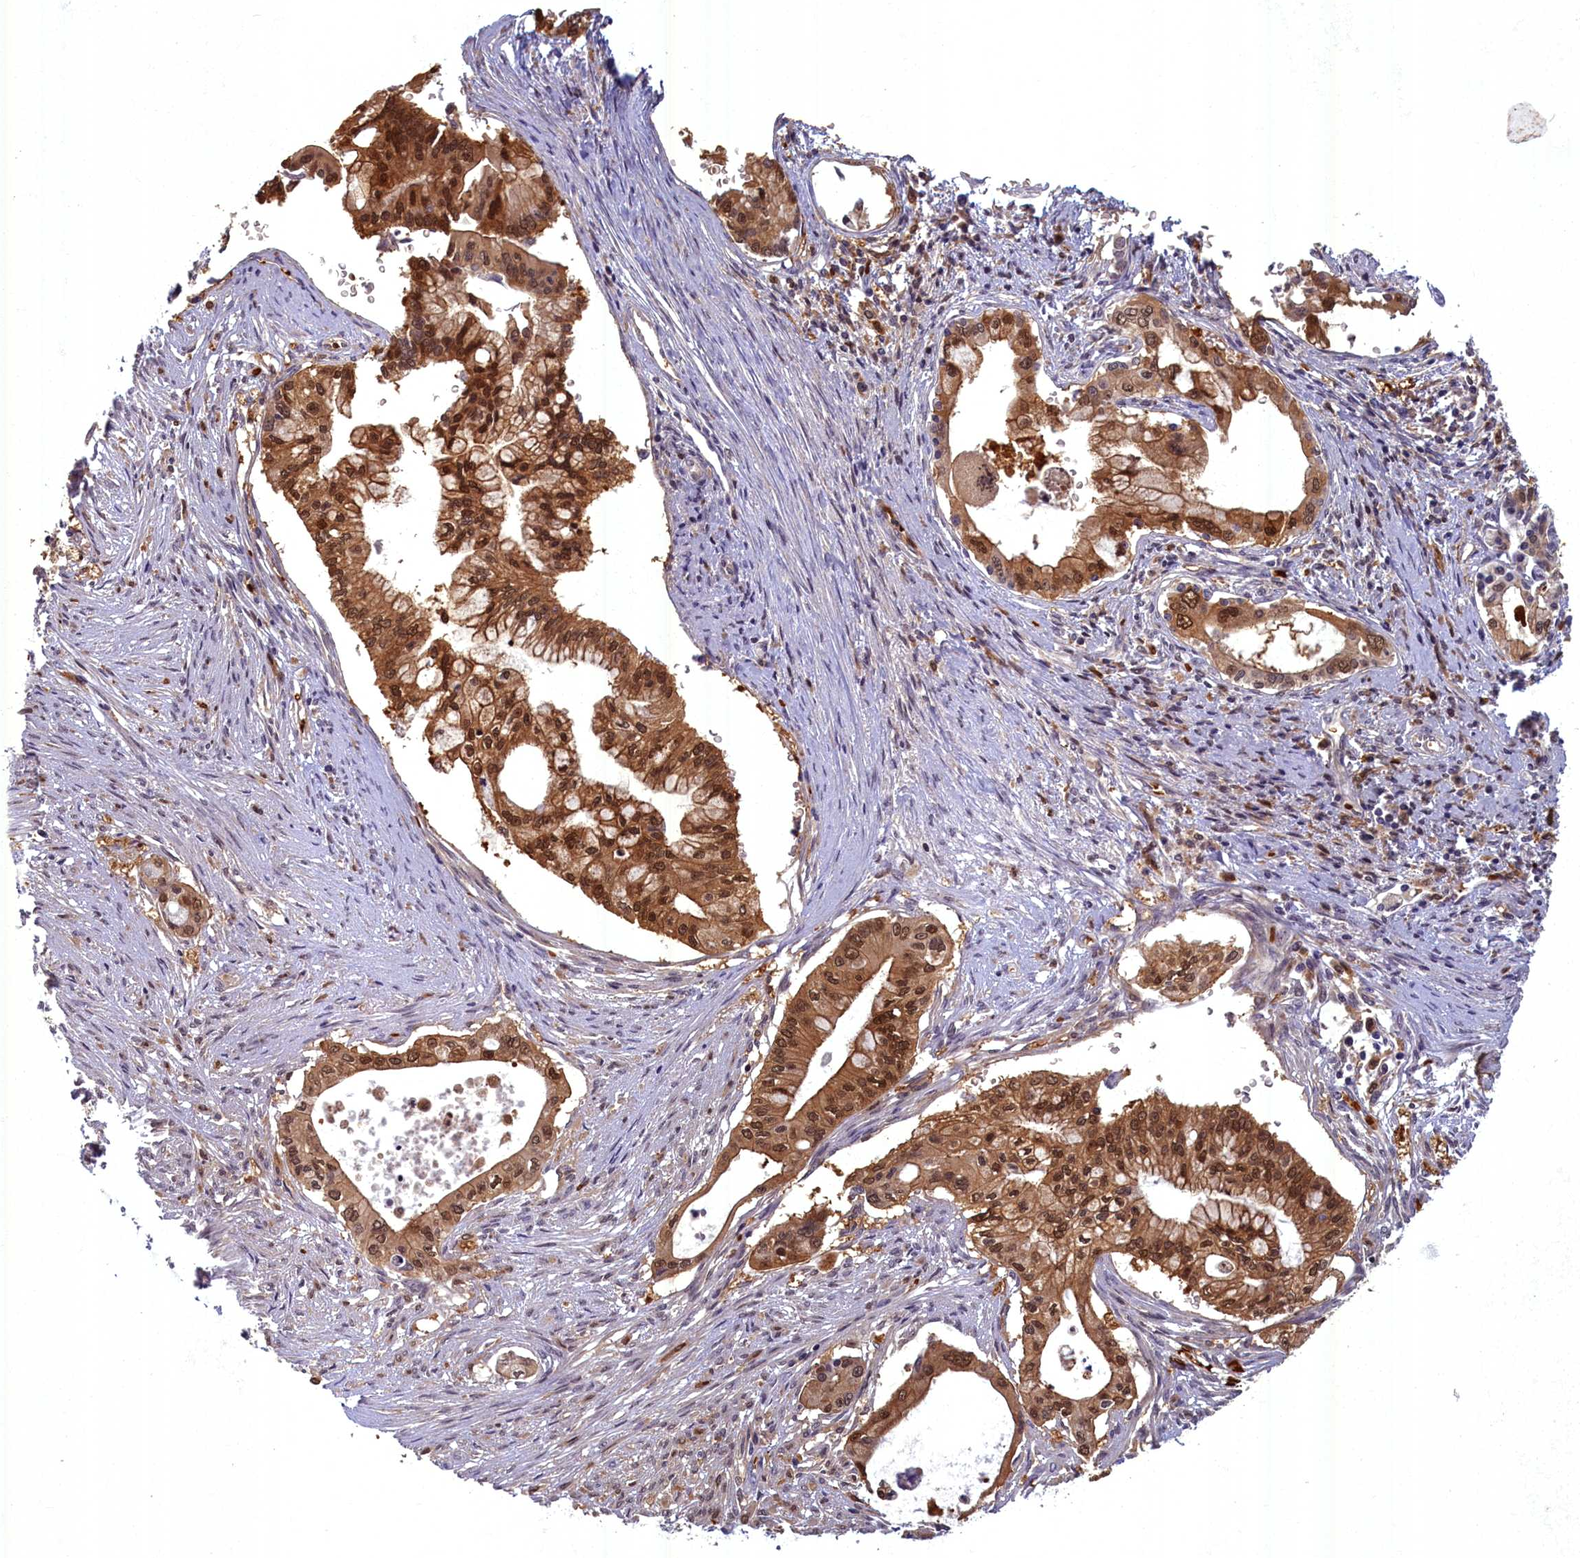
{"staining": {"intensity": "moderate", "quantity": ">75%", "location": "cytoplasmic/membranous,nuclear"}, "tissue": "pancreatic cancer", "cell_type": "Tumor cells", "image_type": "cancer", "snomed": [{"axis": "morphology", "description": "Adenocarcinoma, NOS"}, {"axis": "topography", "description": "Pancreas"}], "caption": "Immunohistochemistry photomicrograph of neoplastic tissue: human adenocarcinoma (pancreatic) stained using immunohistochemistry (IHC) exhibits medium levels of moderate protein expression localized specifically in the cytoplasmic/membranous and nuclear of tumor cells, appearing as a cytoplasmic/membranous and nuclear brown color.", "gene": "BLVRB", "patient": {"sex": "male", "age": 46}}